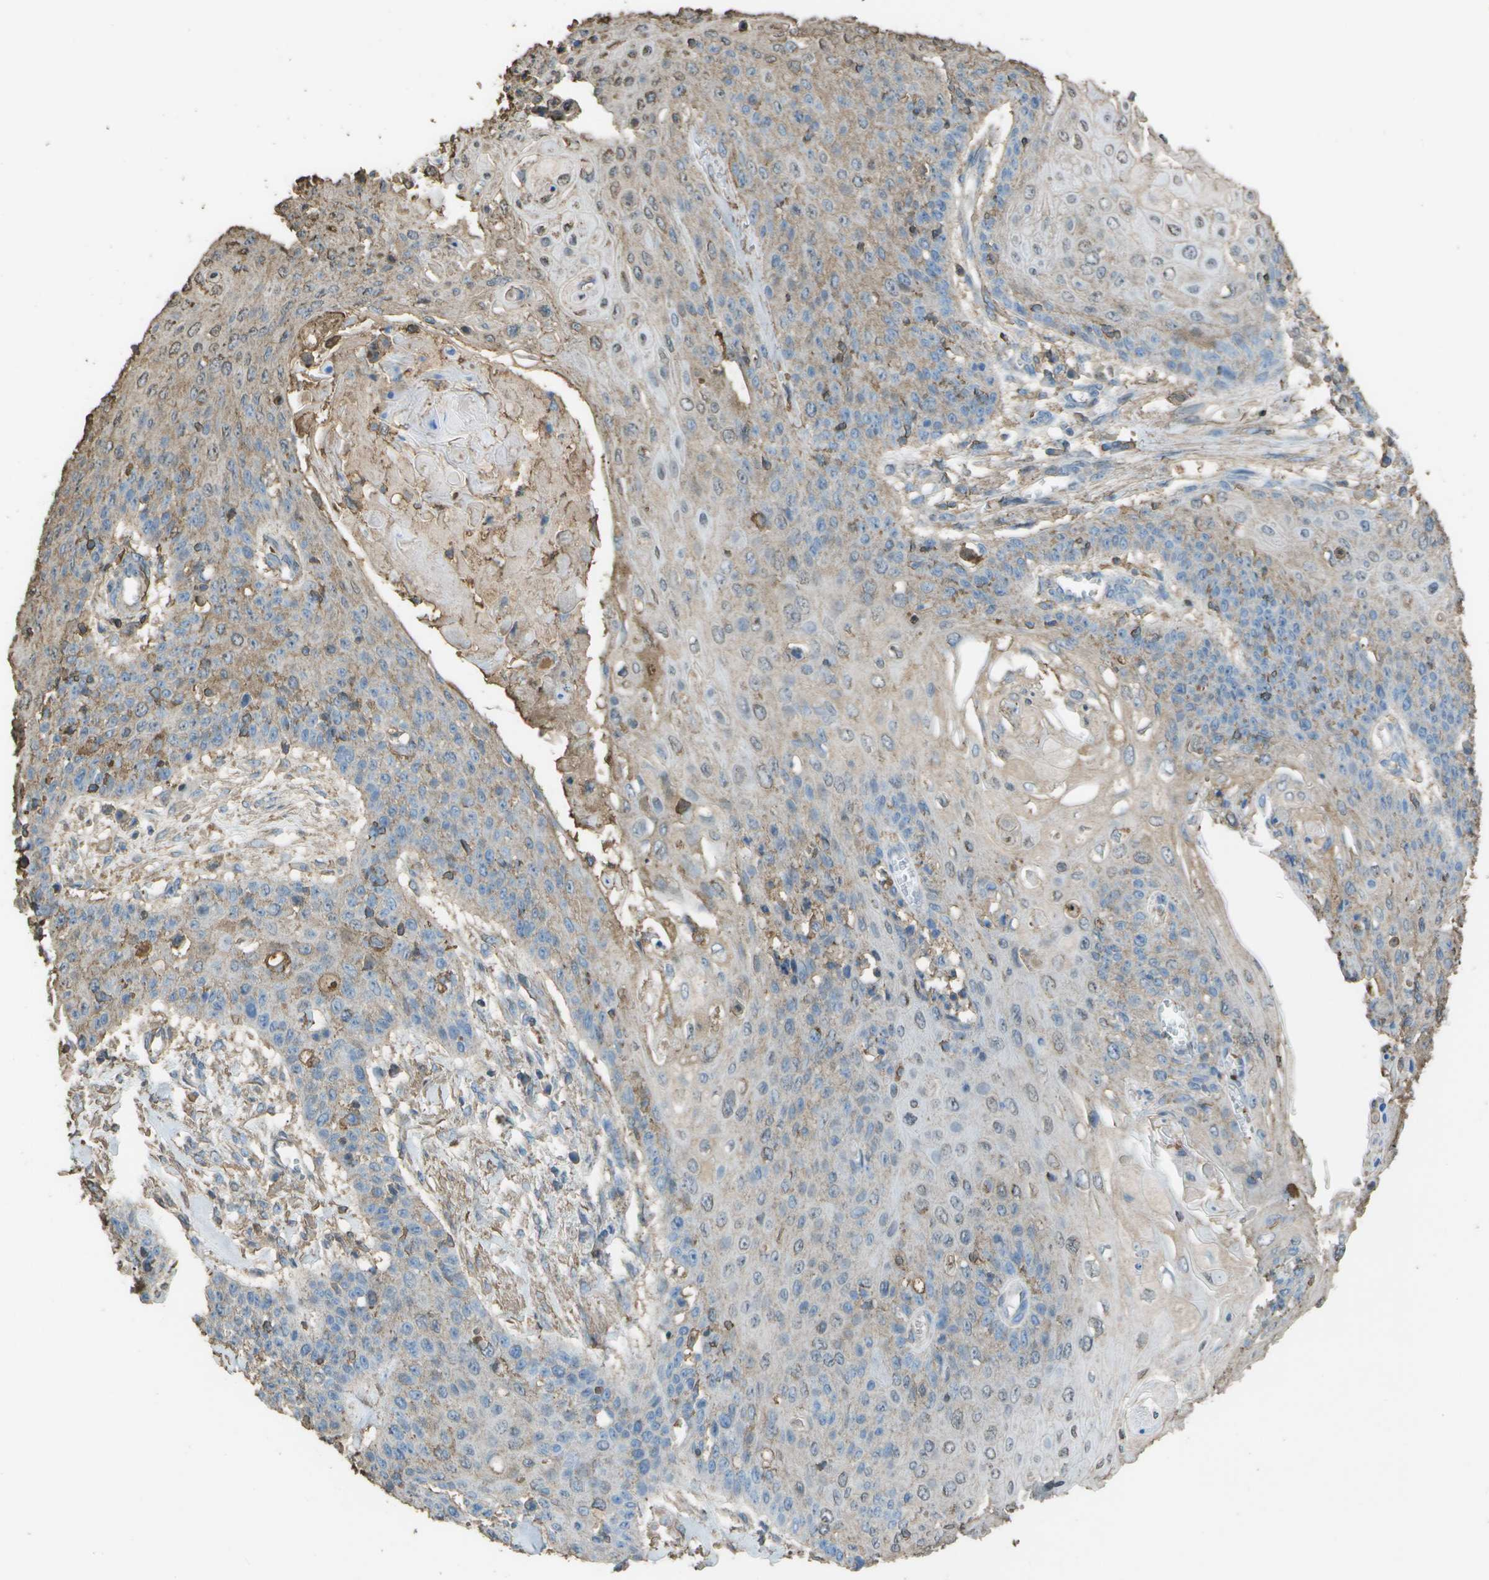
{"staining": {"intensity": "weak", "quantity": "25%-75%", "location": "cytoplasmic/membranous"}, "tissue": "cervical cancer", "cell_type": "Tumor cells", "image_type": "cancer", "snomed": [{"axis": "morphology", "description": "Squamous cell carcinoma, NOS"}, {"axis": "topography", "description": "Cervix"}], "caption": "Human cervical cancer (squamous cell carcinoma) stained with a protein marker displays weak staining in tumor cells.", "gene": "CYP4F11", "patient": {"sex": "female", "age": 39}}